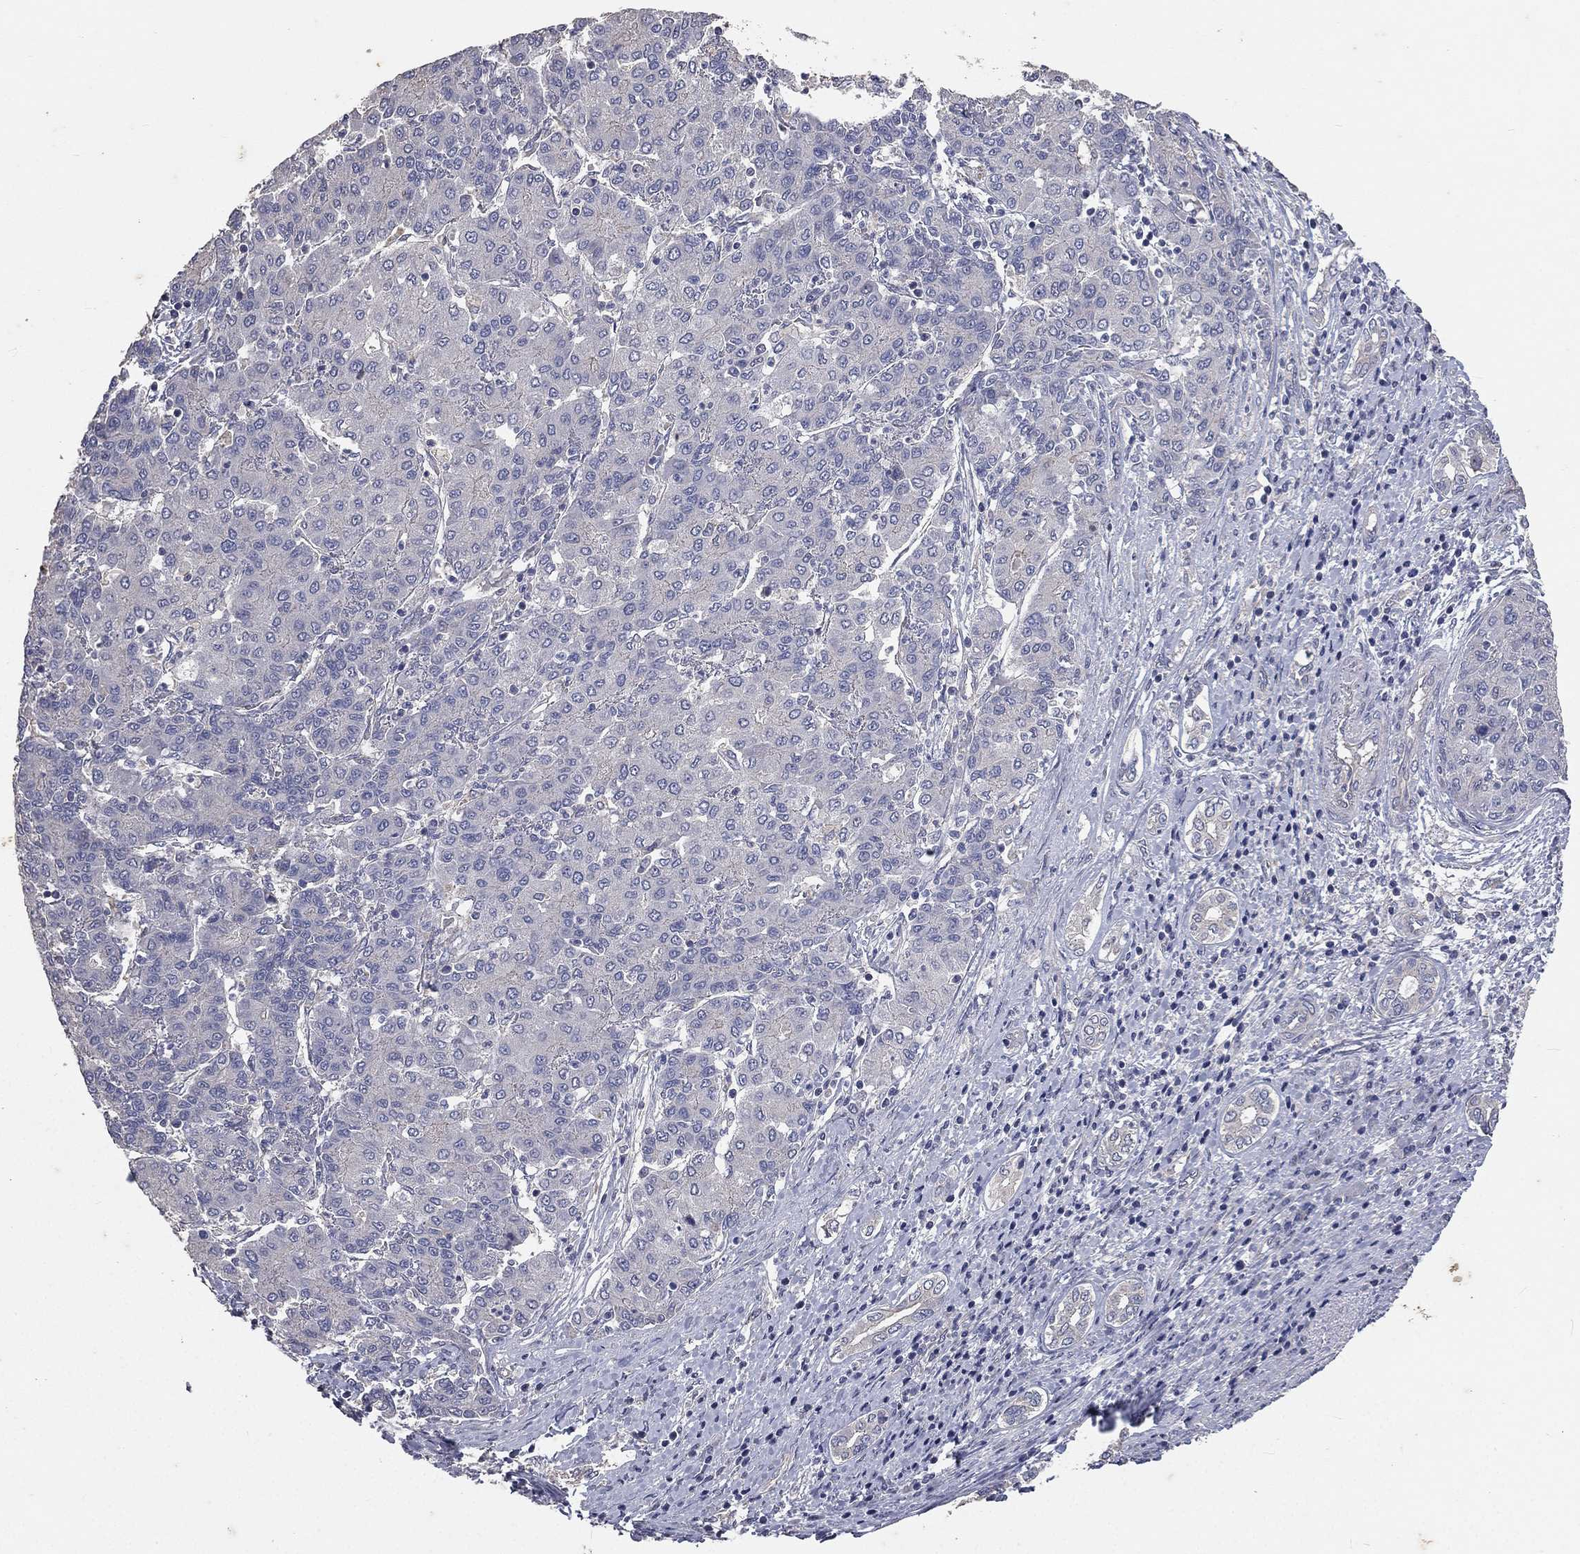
{"staining": {"intensity": "negative", "quantity": "none", "location": "none"}, "tissue": "liver cancer", "cell_type": "Tumor cells", "image_type": "cancer", "snomed": [{"axis": "morphology", "description": "Carcinoma, Hepatocellular, NOS"}, {"axis": "topography", "description": "Liver"}], "caption": "An IHC image of liver cancer is shown. There is no staining in tumor cells of liver cancer.", "gene": "CROCC", "patient": {"sex": "male", "age": 65}}